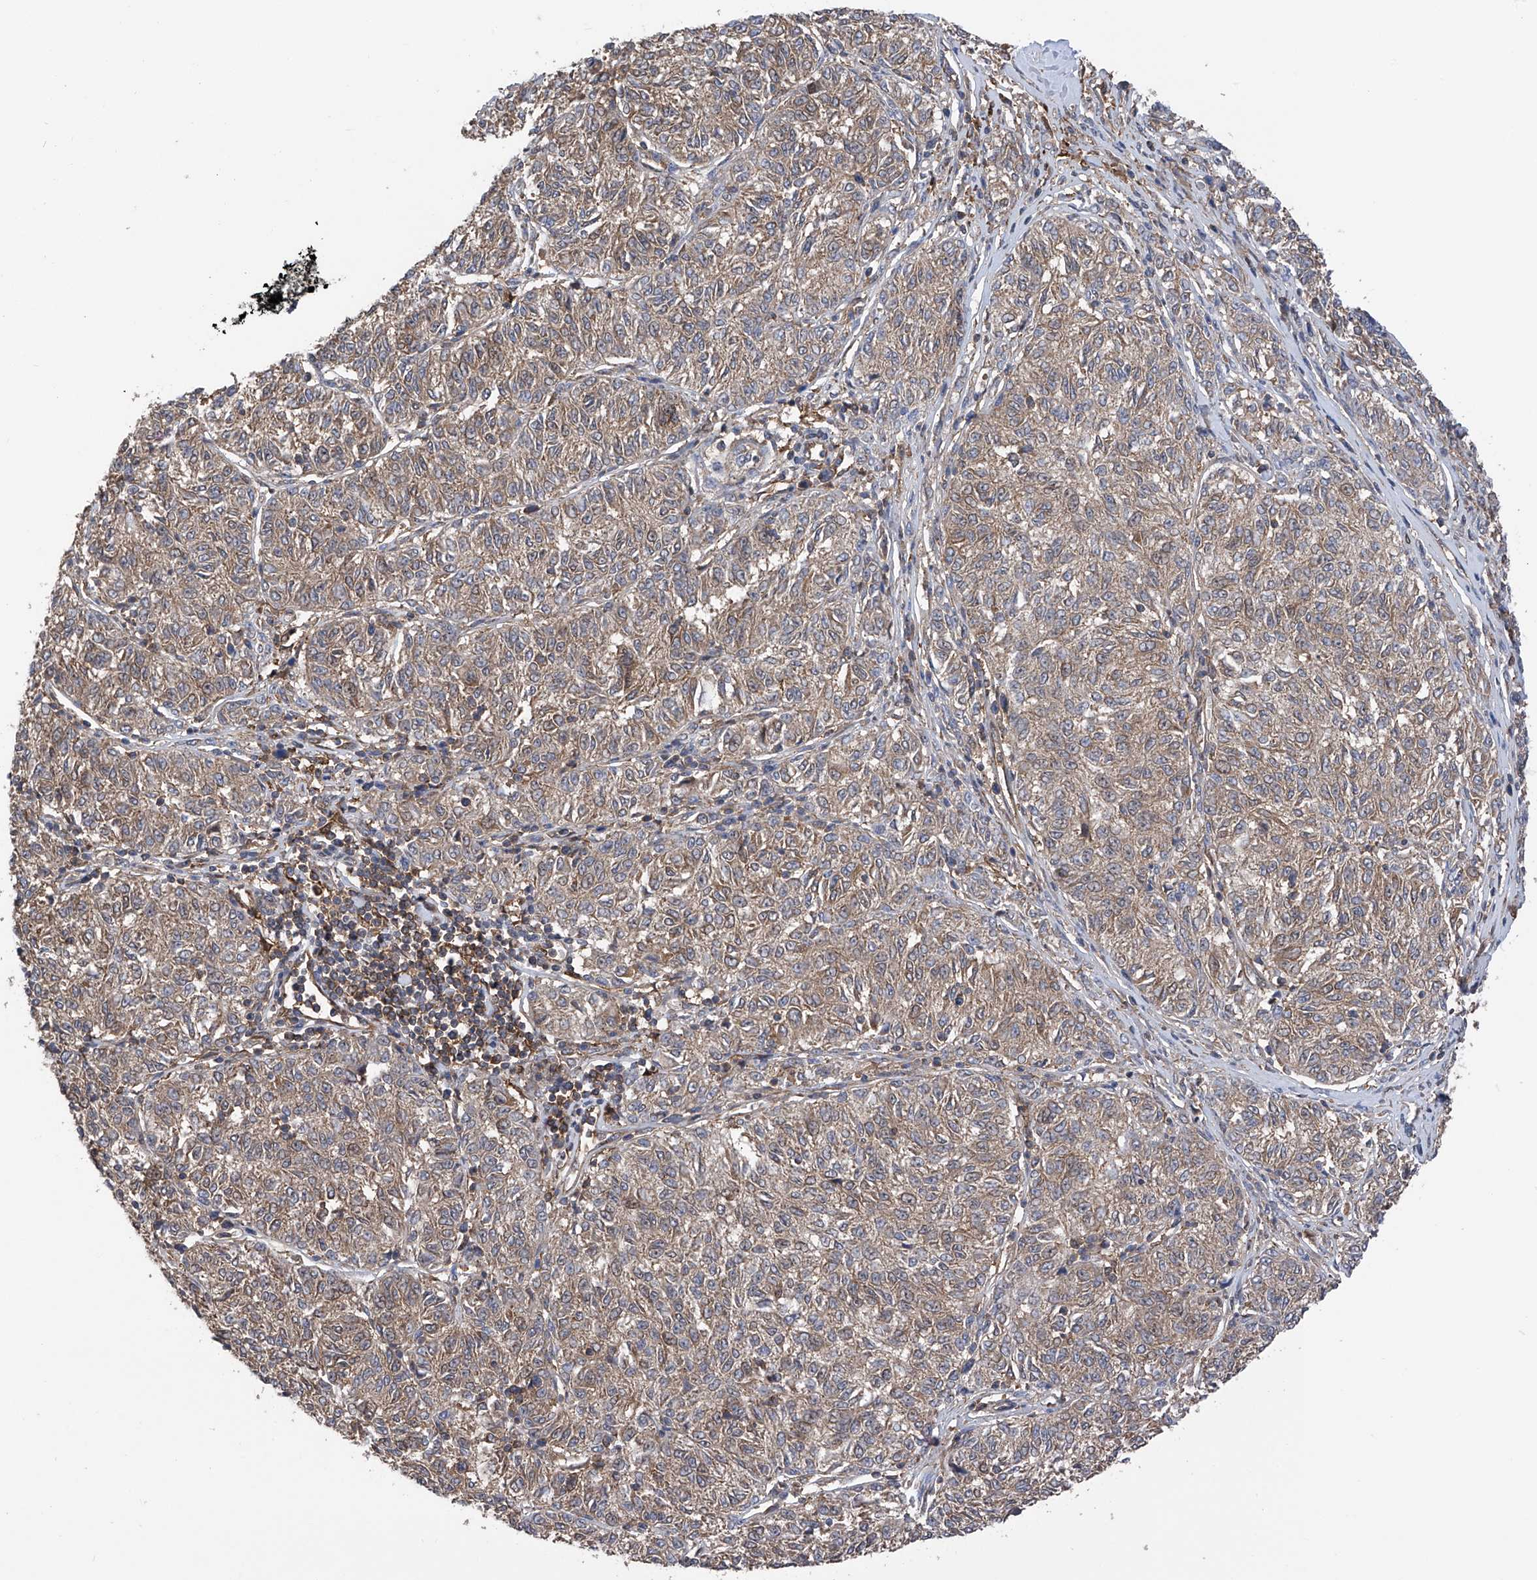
{"staining": {"intensity": "weak", "quantity": ">75%", "location": "cytoplasmic/membranous"}, "tissue": "melanoma", "cell_type": "Tumor cells", "image_type": "cancer", "snomed": [{"axis": "morphology", "description": "Malignant melanoma, NOS"}, {"axis": "topography", "description": "Skin"}], "caption": "High-power microscopy captured an immunohistochemistry (IHC) image of melanoma, revealing weak cytoplasmic/membranous expression in about >75% of tumor cells.", "gene": "CHPF", "patient": {"sex": "female", "age": 72}}